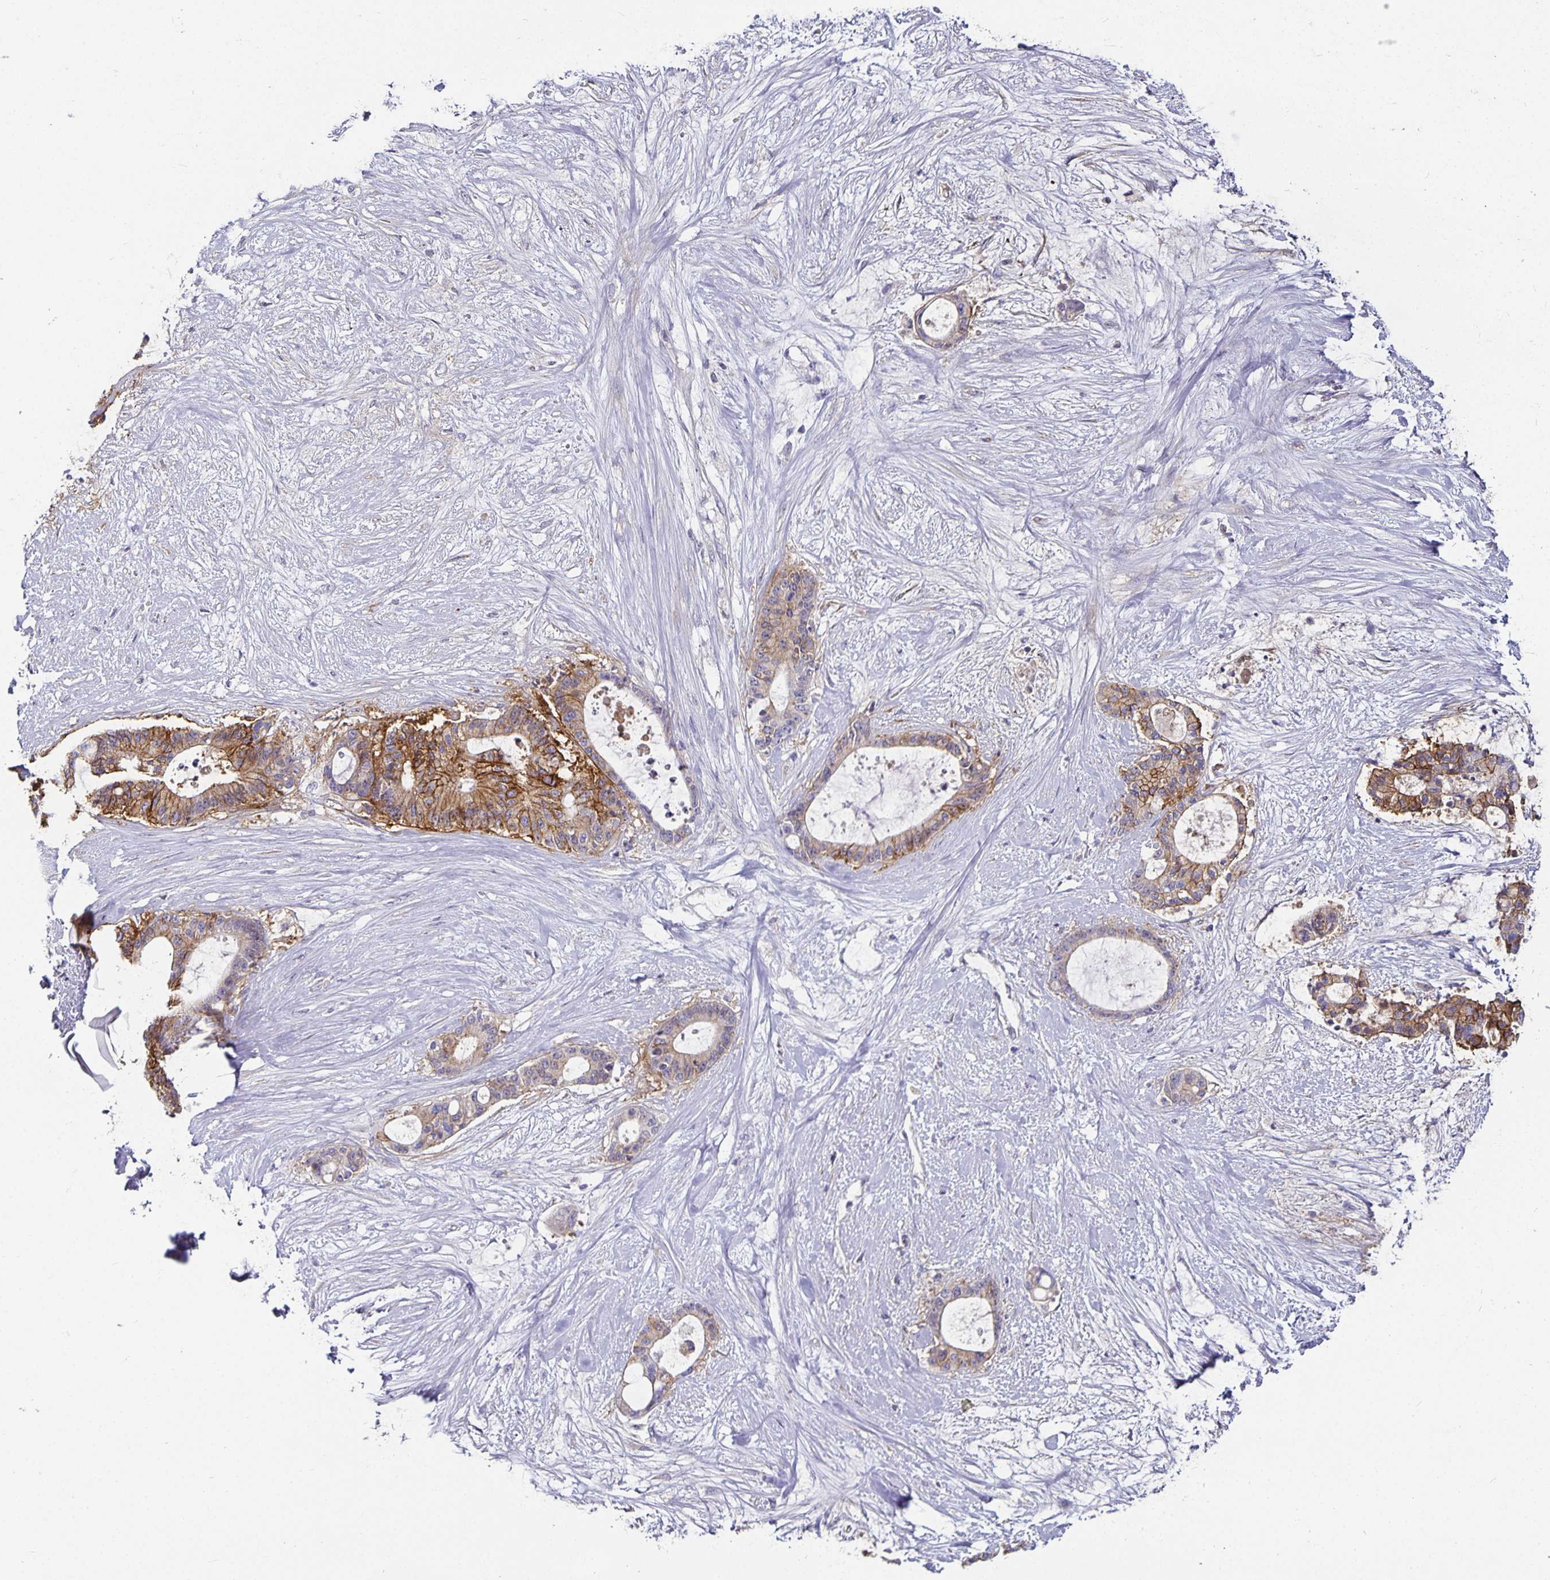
{"staining": {"intensity": "moderate", "quantity": ">75%", "location": "cytoplasmic/membranous"}, "tissue": "liver cancer", "cell_type": "Tumor cells", "image_type": "cancer", "snomed": [{"axis": "morphology", "description": "Normal tissue, NOS"}, {"axis": "morphology", "description": "Cholangiocarcinoma"}, {"axis": "topography", "description": "Liver"}, {"axis": "topography", "description": "Peripheral nerve tissue"}], "caption": "This micrograph exhibits immunohistochemistry (IHC) staining of human cholangiocarcinoma (liver), with medium moderate cytoplasmic/membranous staining in about >75% of tumor cells.", "gene": "CA12", "patient": {"sex": "female", "age": 73}}